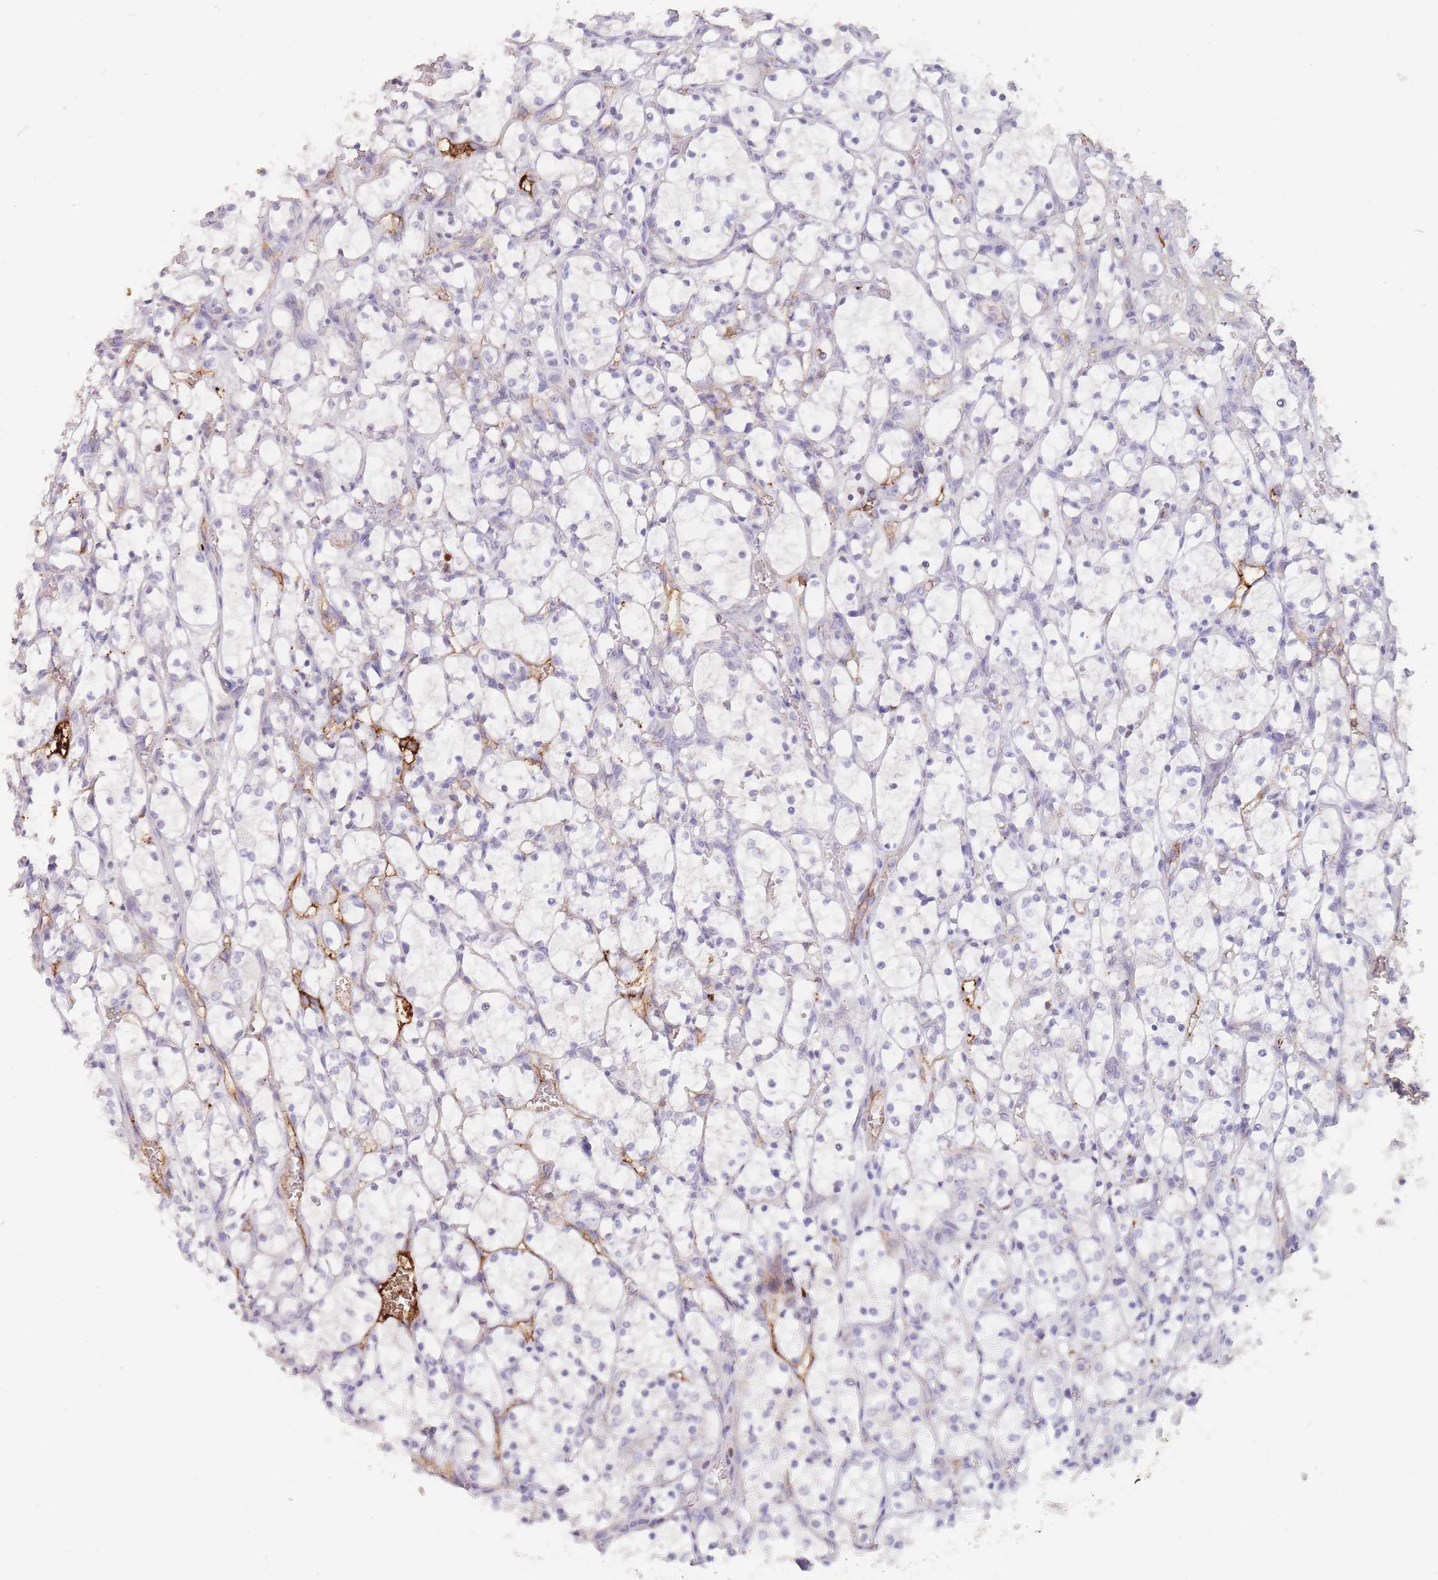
{"staining": {"intensity": "negative", "quantity": "none", "location": "none"}, "tissue": "renal cancer", "cell_type": "Tumor cells", "image_type": "cancer", "snomed": [{"axis": "morphology", "description": "Adenocarcinoma, NOS"}, {"axis": "topography", "description": "Kidney"}], "caption": "DAB (3,3'-diaminobenzidine) immunohistochemical staining of adenocarcinoma (renal) displays no significant expression in tumor cells. (DAB (3,3'-diaminobenzidine) immunohistochemistry, high magnification).", "gene": "PRG4", "patient": {"sex": "female", "age": 69}}